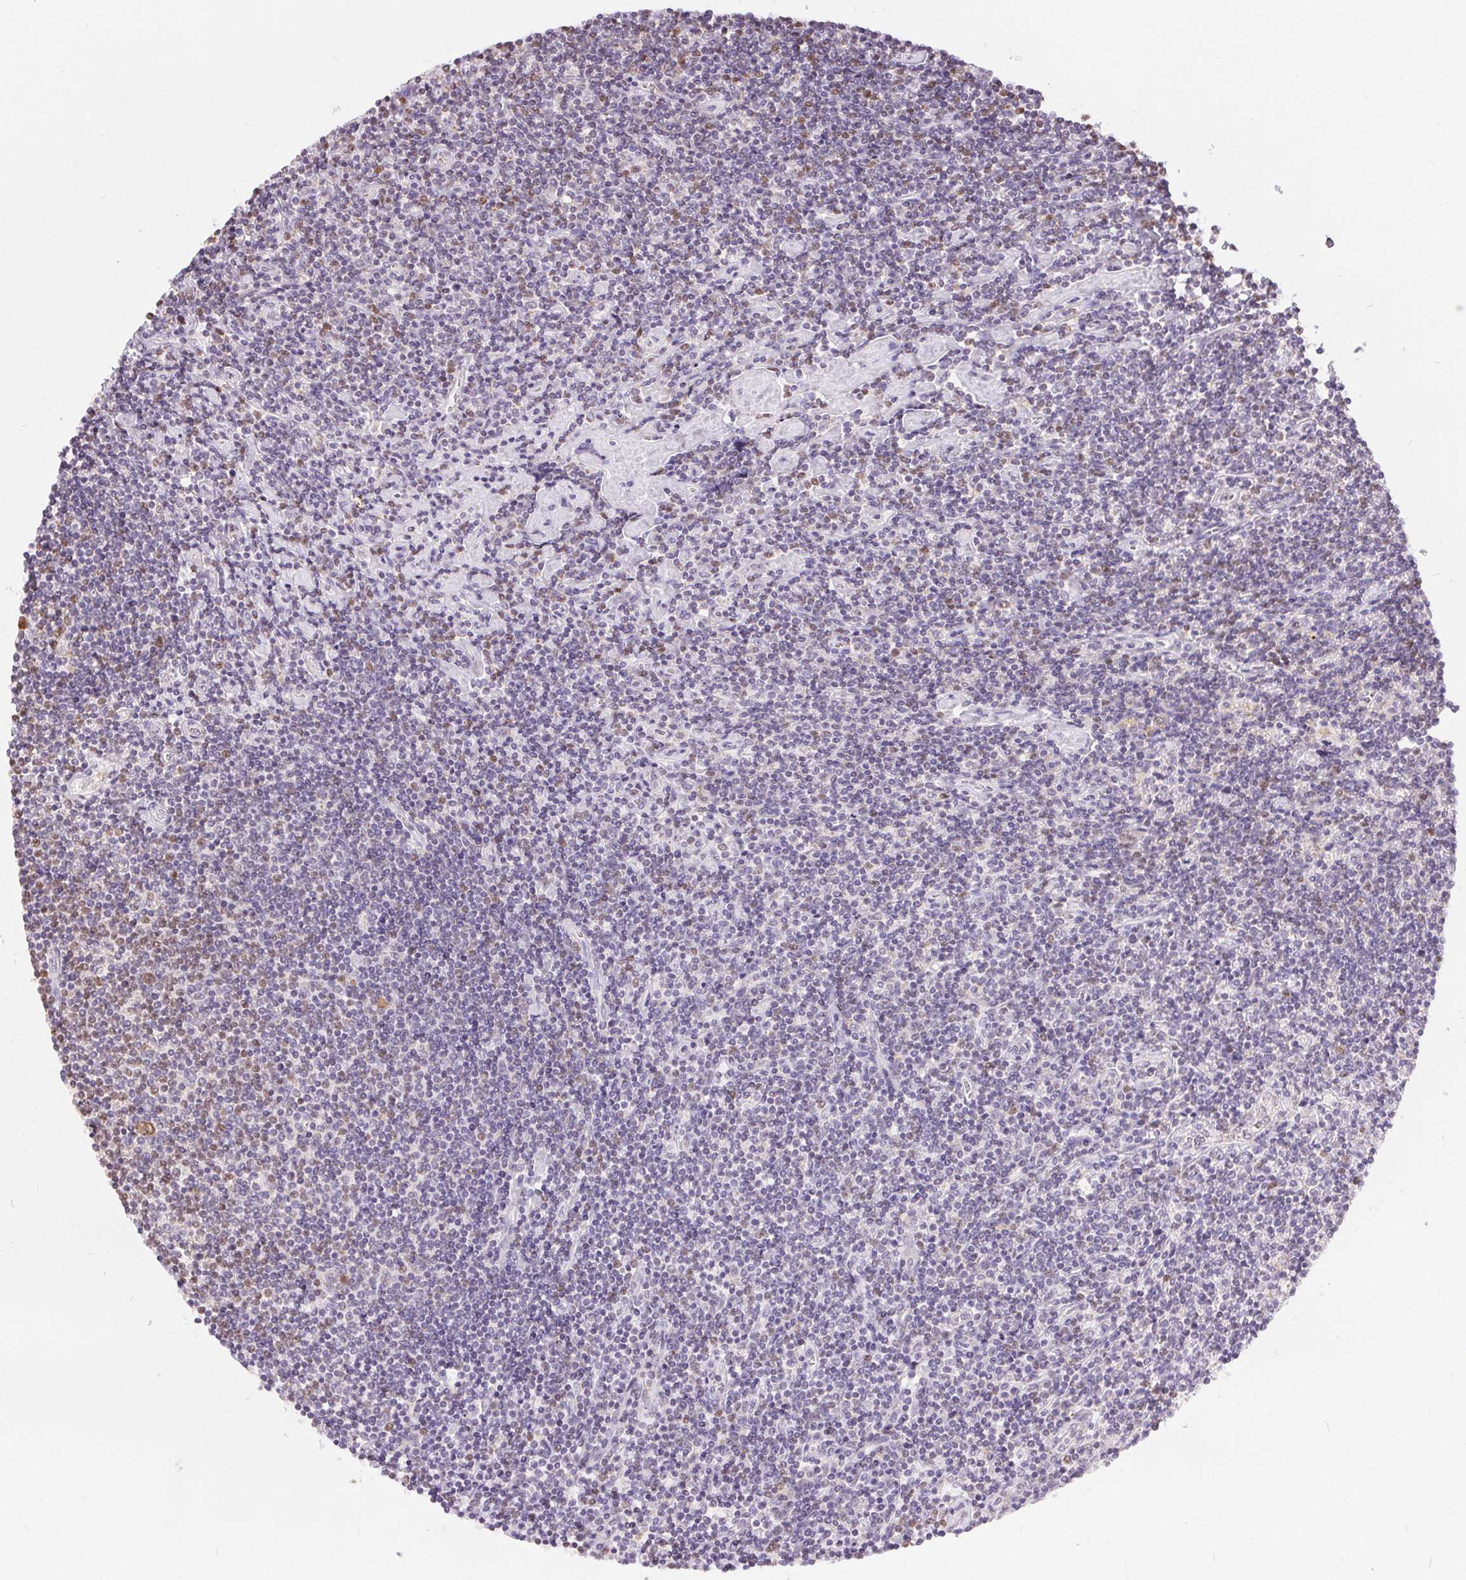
{"staining": {"intensity": "negative", "quantity": "none", "location": "none"}, "tissue": "lymphoma", "cell_type": "Tumor cells", "image_type": "cancer", "snomed": [{"axis": "morphology", "description": "Hodgkin's disease, NOS"}, {"axis": "topography", "description": "Lymph node"}], "caption": "High power microscopy histopathology image of an immunohistochemistry histopathology image of Hodgkin's disease, revealing no significant expression in tumor cells.", "gene": "POU2F2", "patient": {"sex": "male", "age": 40}}